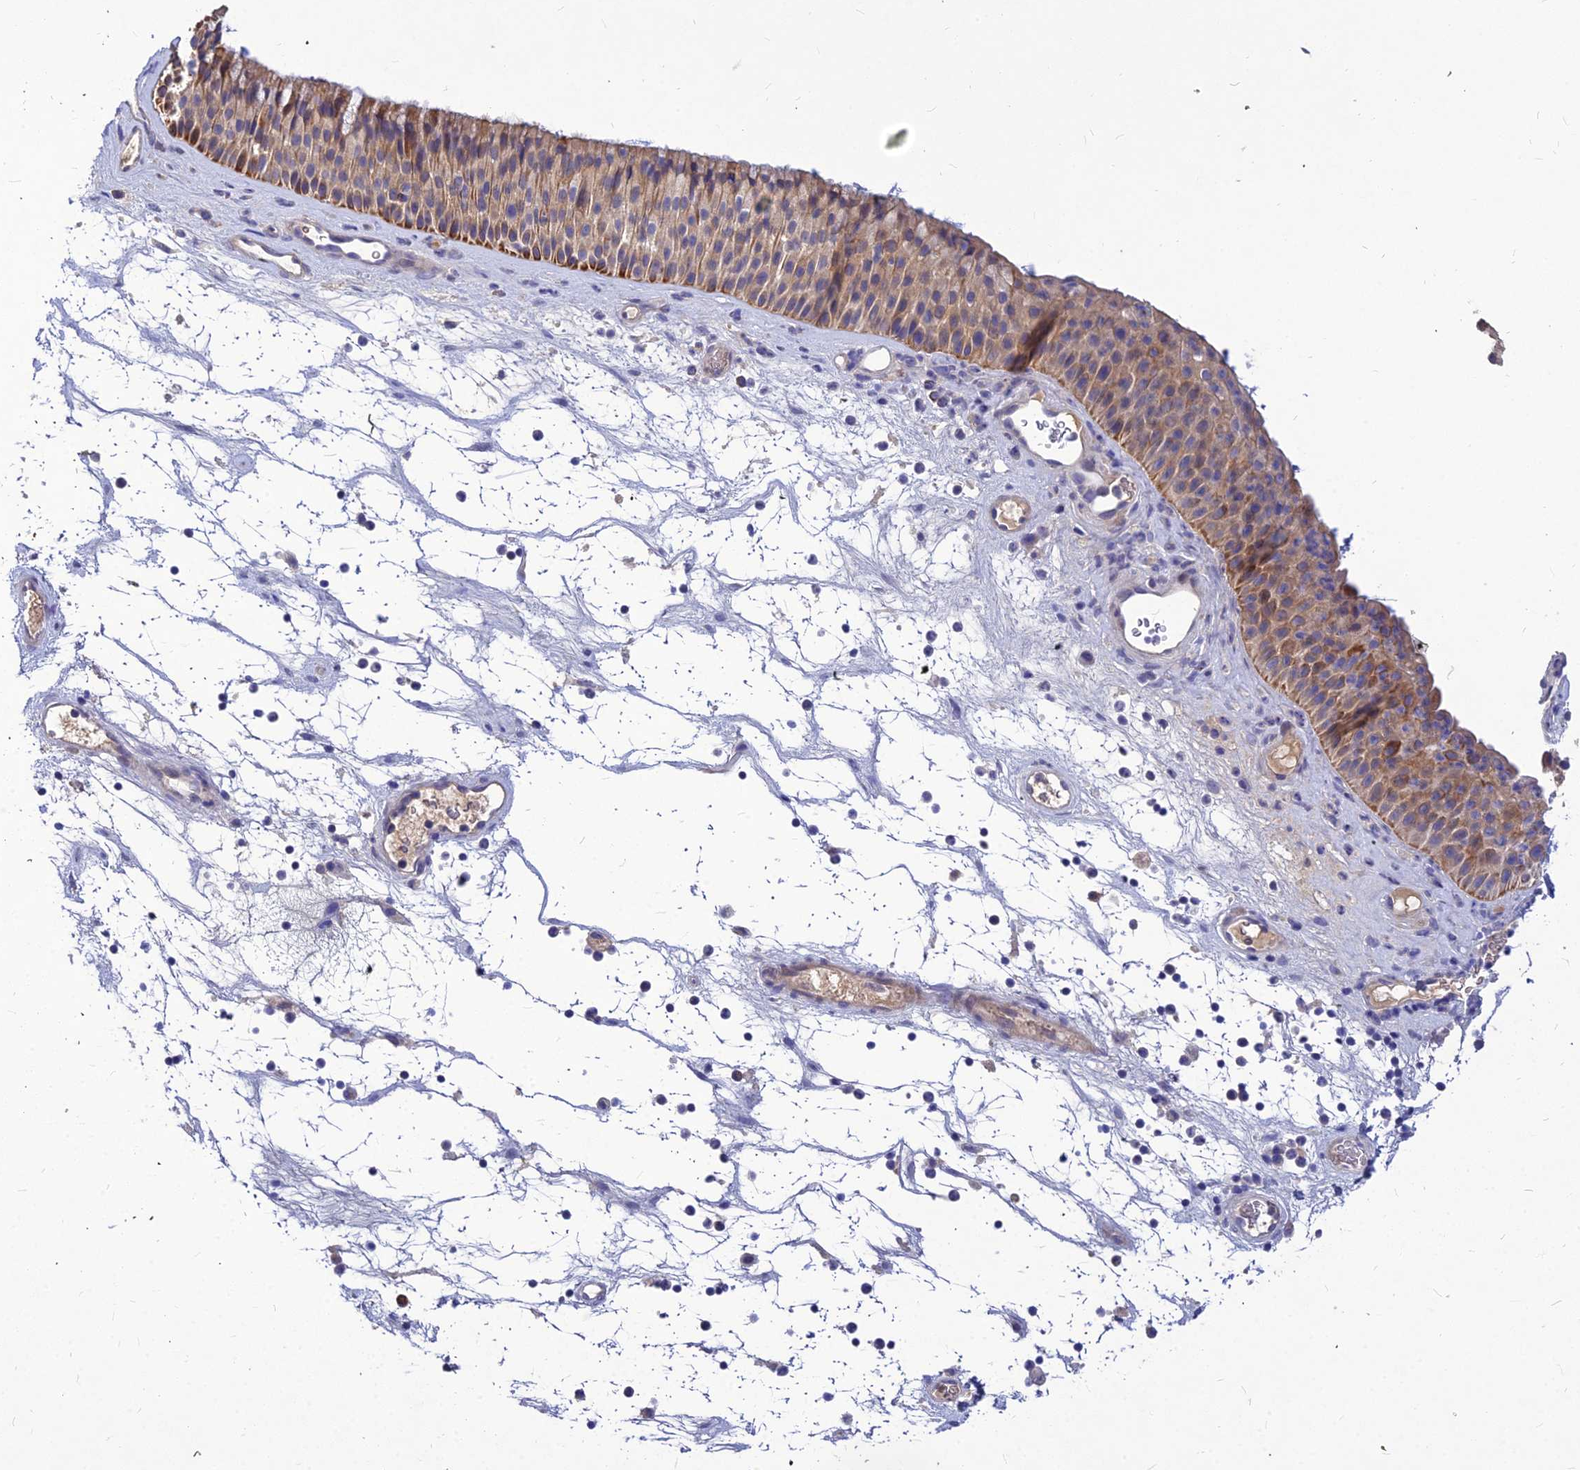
{"staining": {"intensity": "moderate", "quantity": "25%-75%", "location": "cytoplasmic/membranous"}, "tissue": "nasopharynx", "cell_type": "Respiratory epithelial cells", "image_type": "normal", "snomed": [{"axis": "morphology", "description": "Normal tissue, NOS"}, {"axis": "topography", "description": "Nasopharynx"}], "caption": "Immunohistochemical staining of benign nasopharynx reveals moderate cytoplasmic/membranous protein expression in approximately 25%-75% of respiratory epithelial cells.", "gene": "DMRTA1", "patient": {"sex": "male", "age": 64}}